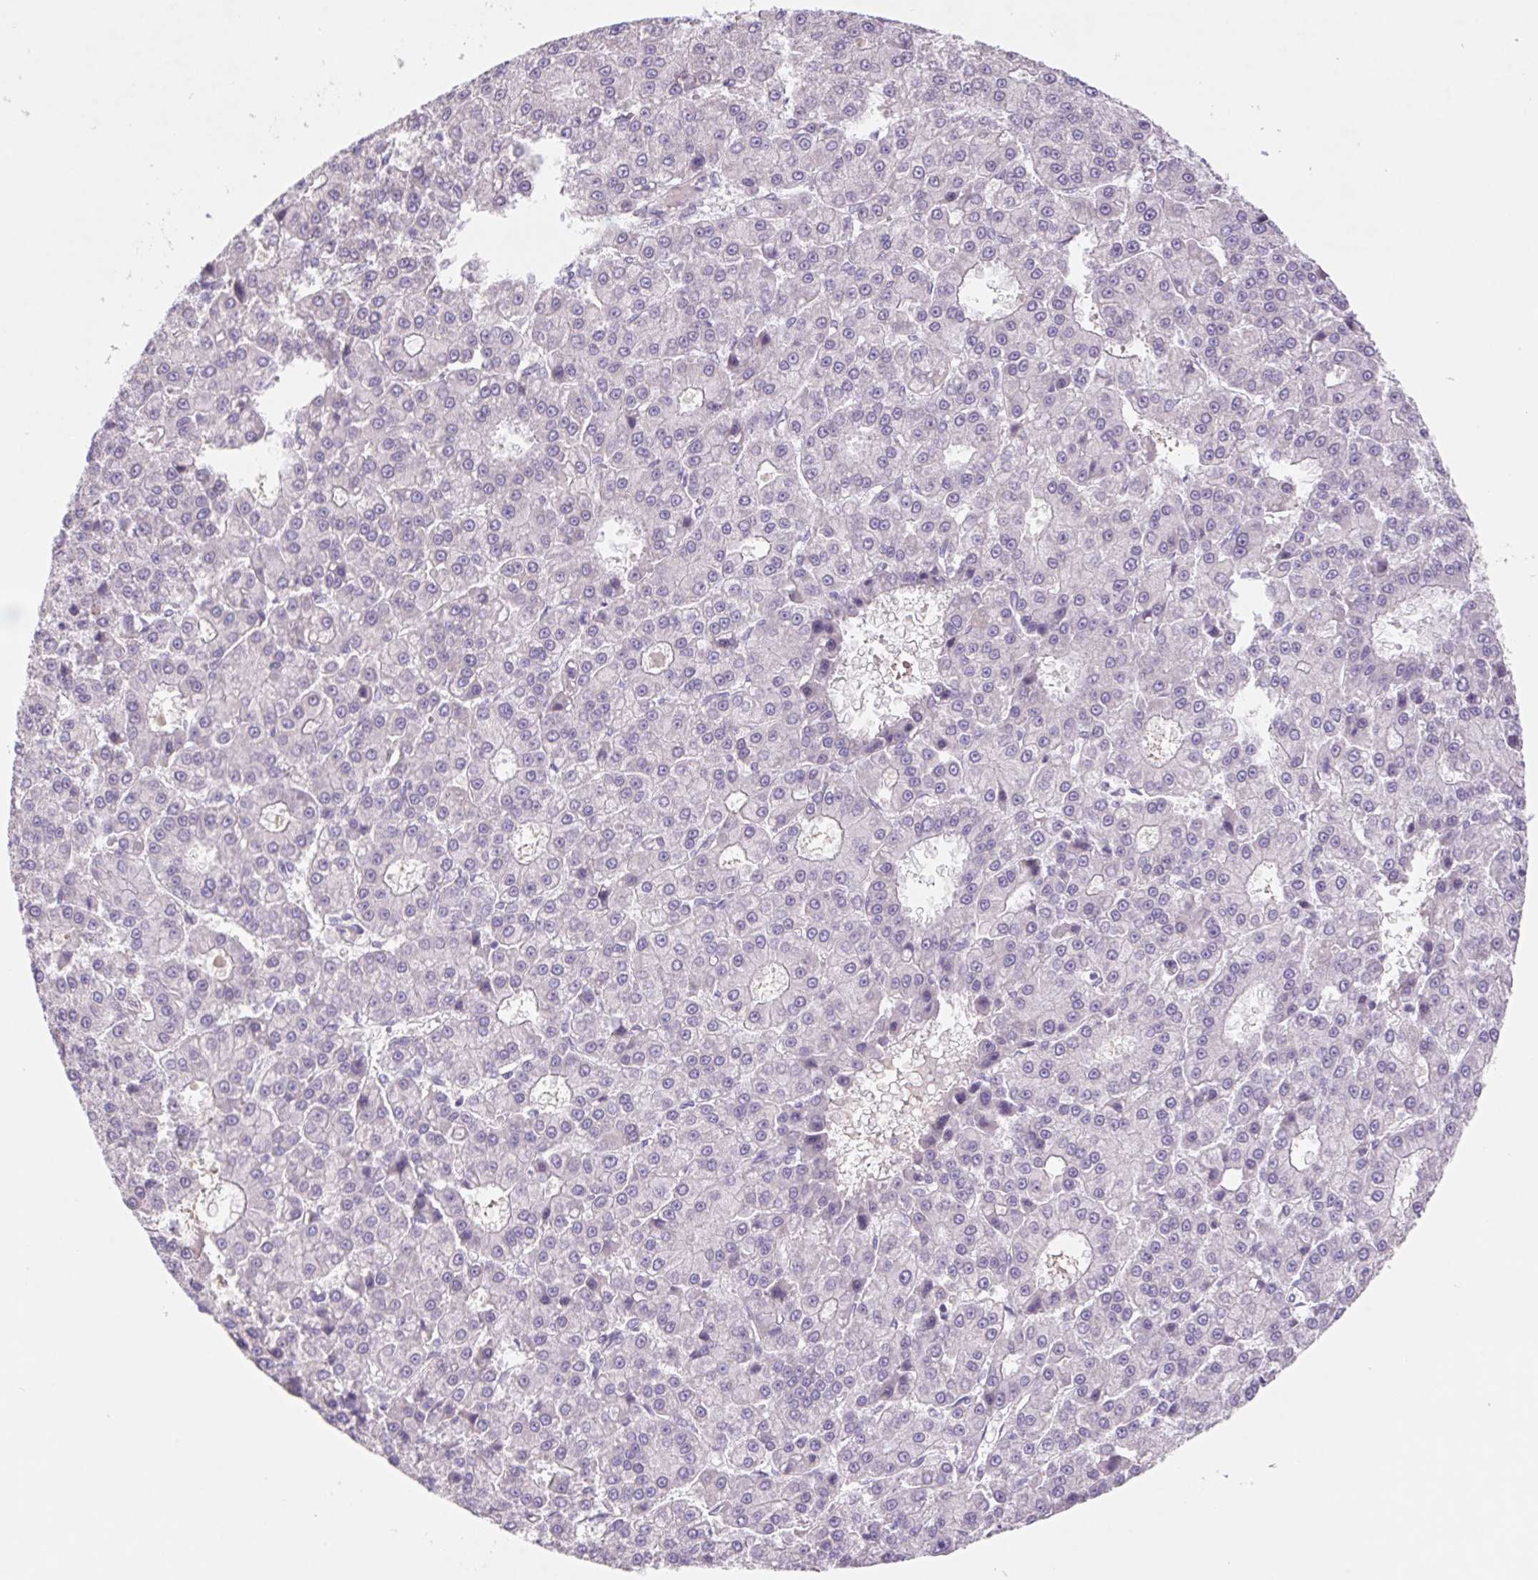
{"staining": {"intensity": "negative", "quantity": "none", "location": "none"}, "tissue": "liver cancer", "cell_type": "Tumor cells", "image_type": "cancer", "snomed": [{"axis": "morphology", "description": "Carcinoma, Hepatocellular, NOS"}, {"axis": "topography", "description": "Liver"}], "caption": "Immunohistochemistry (IHC) photomicrograph of neoplastic tissue: human liver cancer (hepatocellular carcinoma) stained with DAB (3,3'-diaminobenzidine) shows no significant protein expression in tumor cells.", "gene": "DPPA5", "patient": {"sex": "male", "age": 70}}